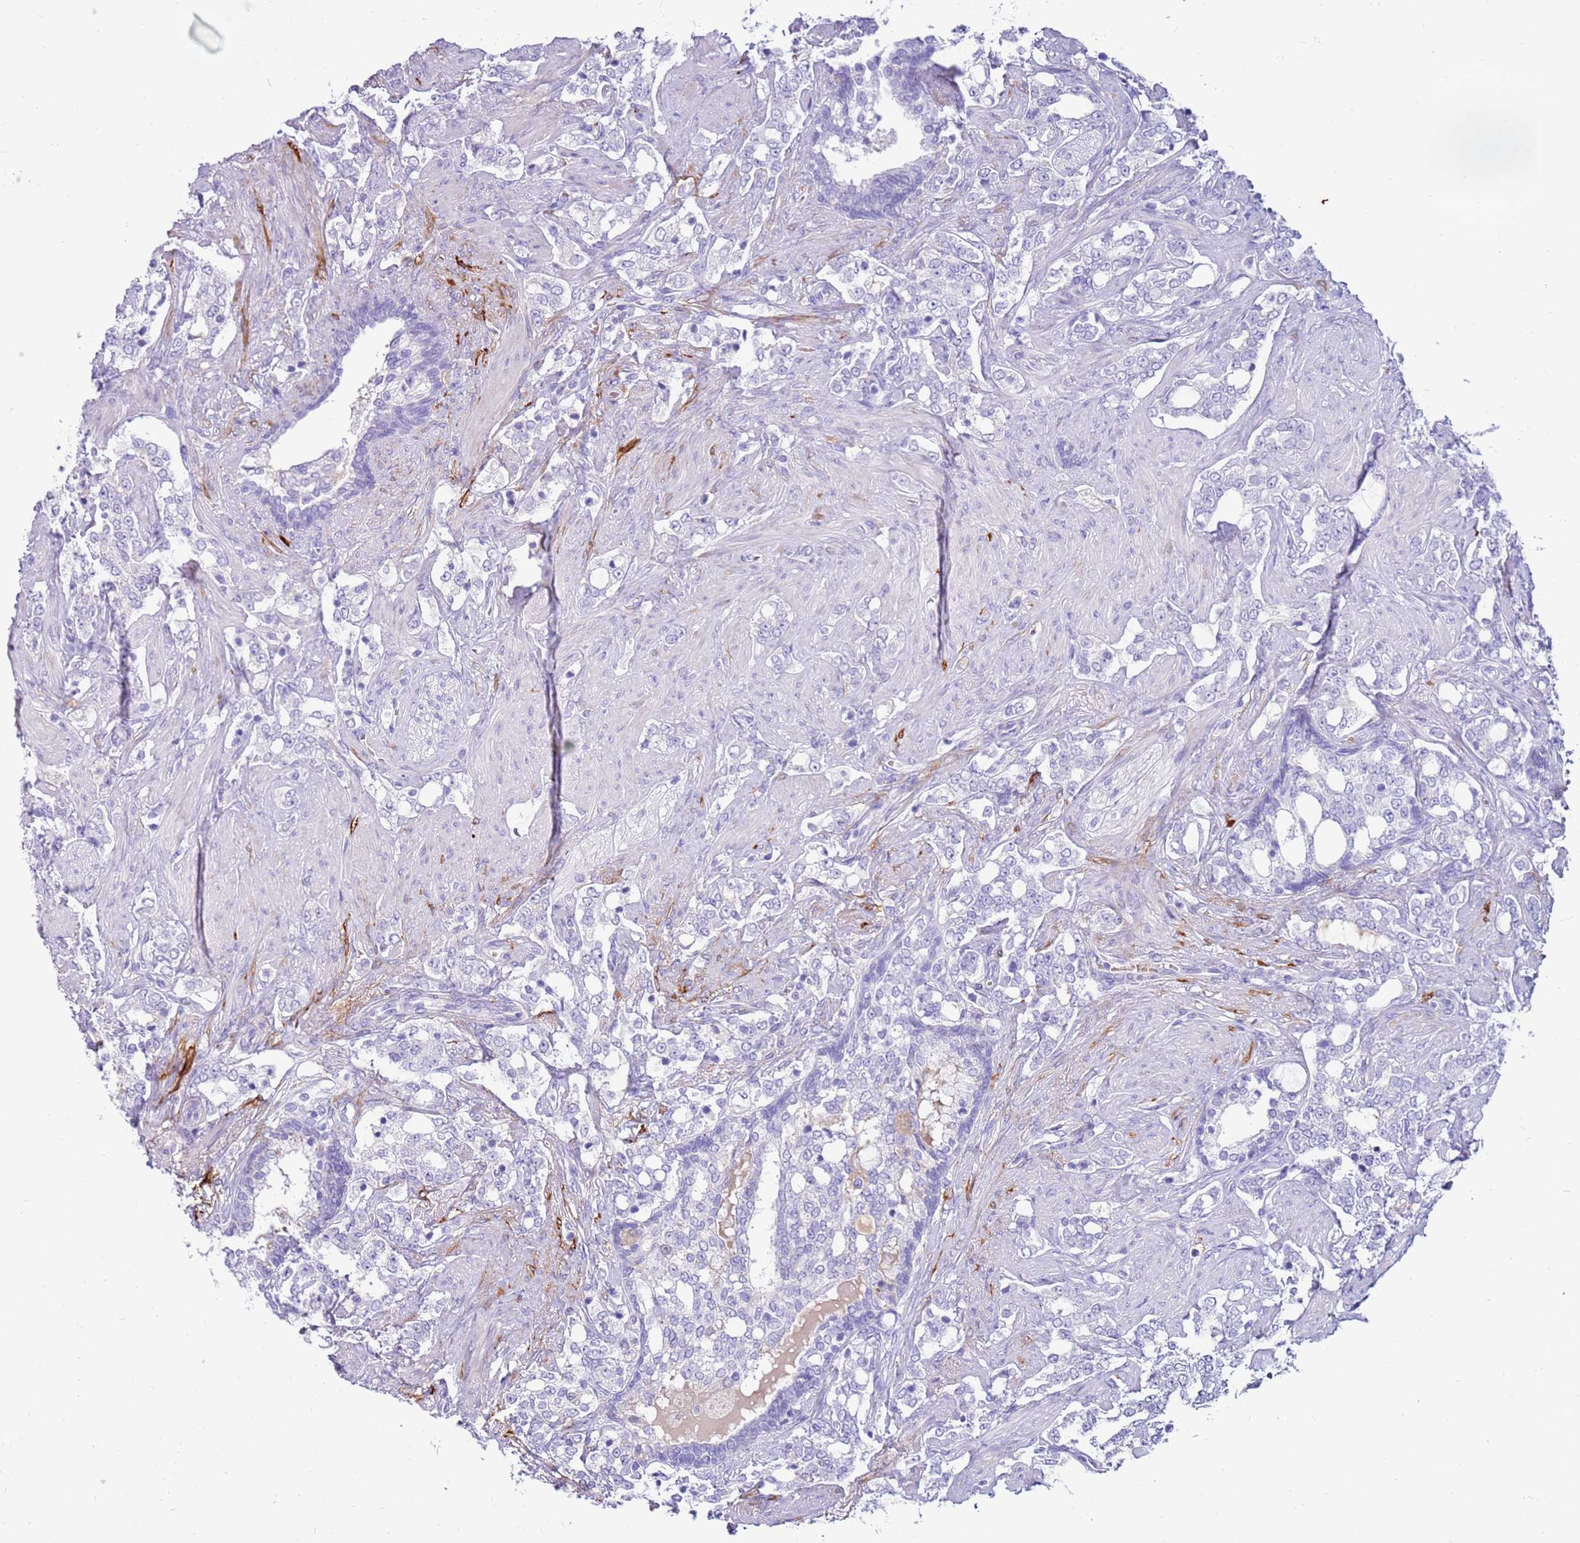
{"staining": {"intensity": "negative", "quantity": "none", "location": "none"}, "tissue": "prostate cancer", "cell_type": "Tumor cells", "image_type": "cancer", "snomed": [{"axis": "morphology", "description": "Adenocarcinoma, High grade"}, {"axis": "topography", "description": "Prostate"}], "caption": "Tumor cells show no significant protein staining in high-grade adenocarcinoma (prostate).", "gene": "EVPLL", "patient": {"sex": "male", "age": 64}}